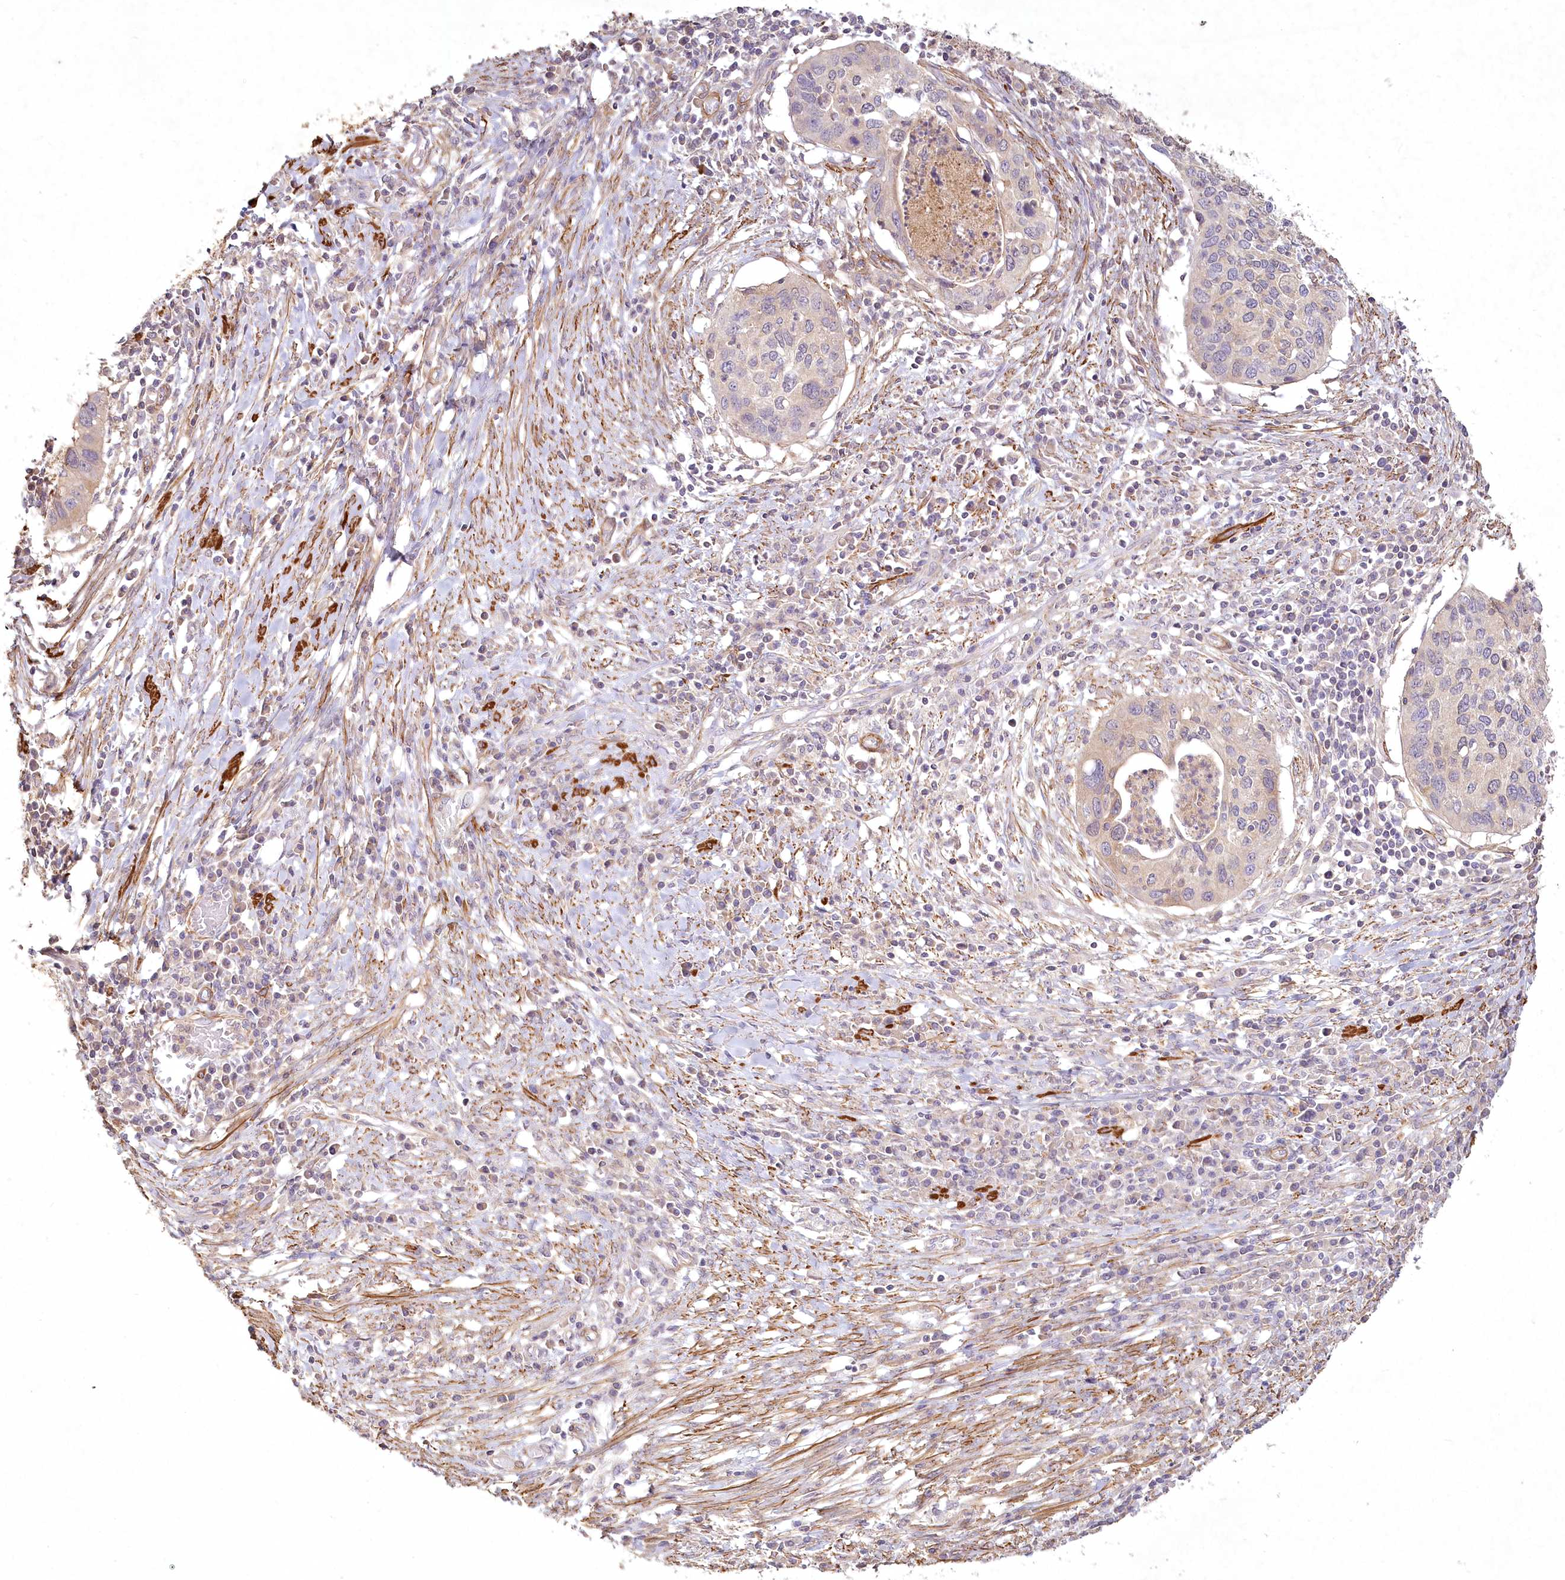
{"staining": {"intensity": "weak", "quantity": "<25%", "location": "cytoplasmic/membranous"}, "tissue": "cervical cancer", "cell_type": "Tumor cells", "image_type": "cancer", "snomed": [{"axis": "morphology", "description": "Squamous cell carcinoma, NOS"}, {"axis": "topography", "description": "Cervix"}], "caption": "High power microscopy image of an immunohistochemistry (IHC) micrograph of squamous cell carcinoma (cervical), revealing no significant expression in tumor cells.", "gene": "INPP4B", "patient": {"sex": "female", "age": 38}}